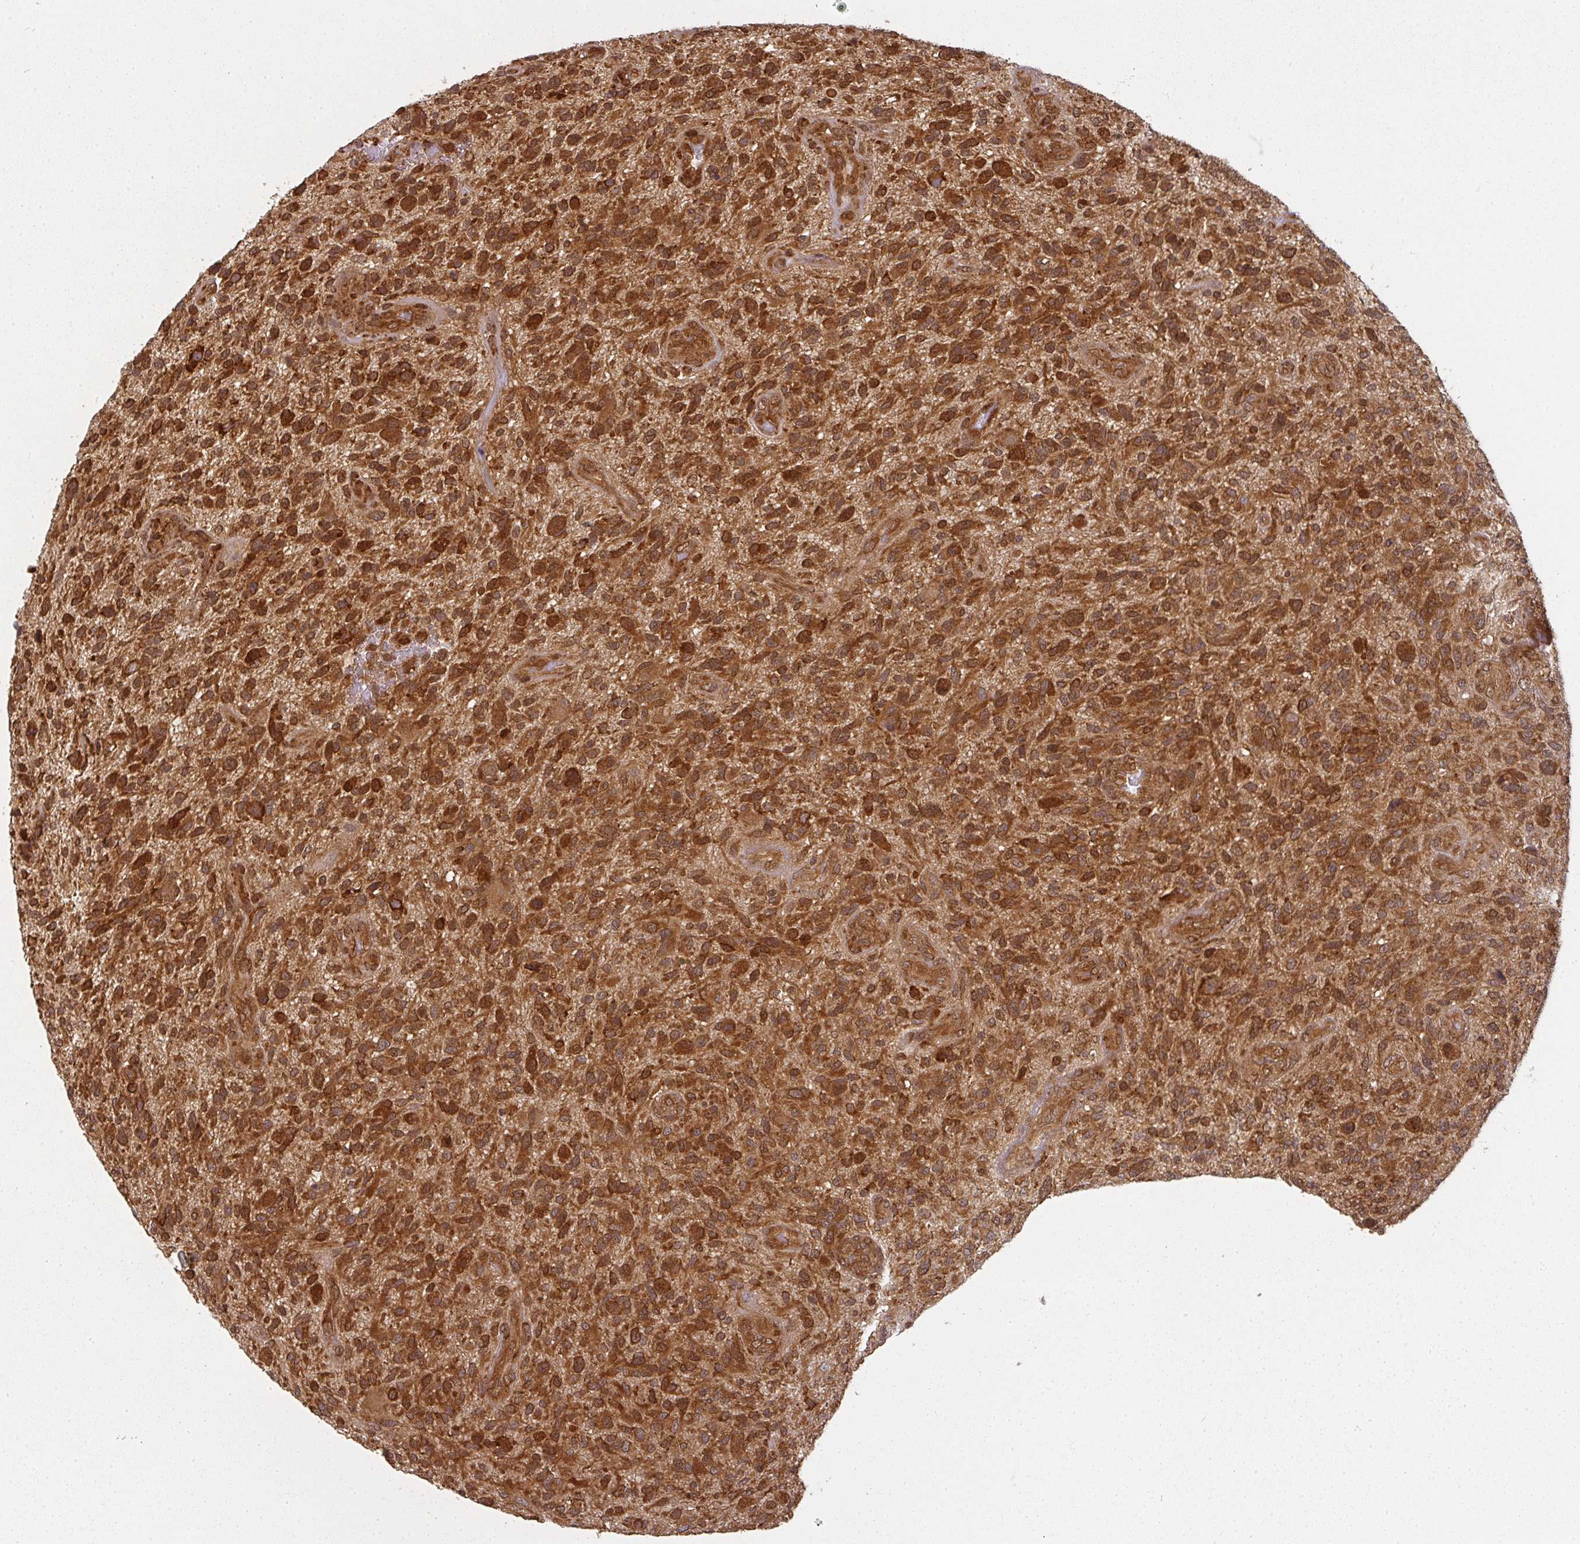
{"staining": {"intensity": "strong", "quantity": ">75%", "location": "cytoplasmic/membranous"}, "tissue": "glioma", "cell_type": "Tumor cells", "image_type": "cancer", "snomed": [{"axis": "morphology", "description": "Glioma, malignant, High grade"}, {"axis": "topography", "description": "Brain"}], "caption": "Immunohistochemical staining of human malignant glioma (high-grade) shows high levels of strong cytoplasmic/membranous protein positivity in about >75% of tumor cells. The staining is performed using DAB (3,3'-diaminobenzidine) brown chromogen to label protein expression. The nuclei are counter-stained blue using hematoxylin.", "gene": "PPP6R3", "patient": {"sex": "male", "age": 47}}